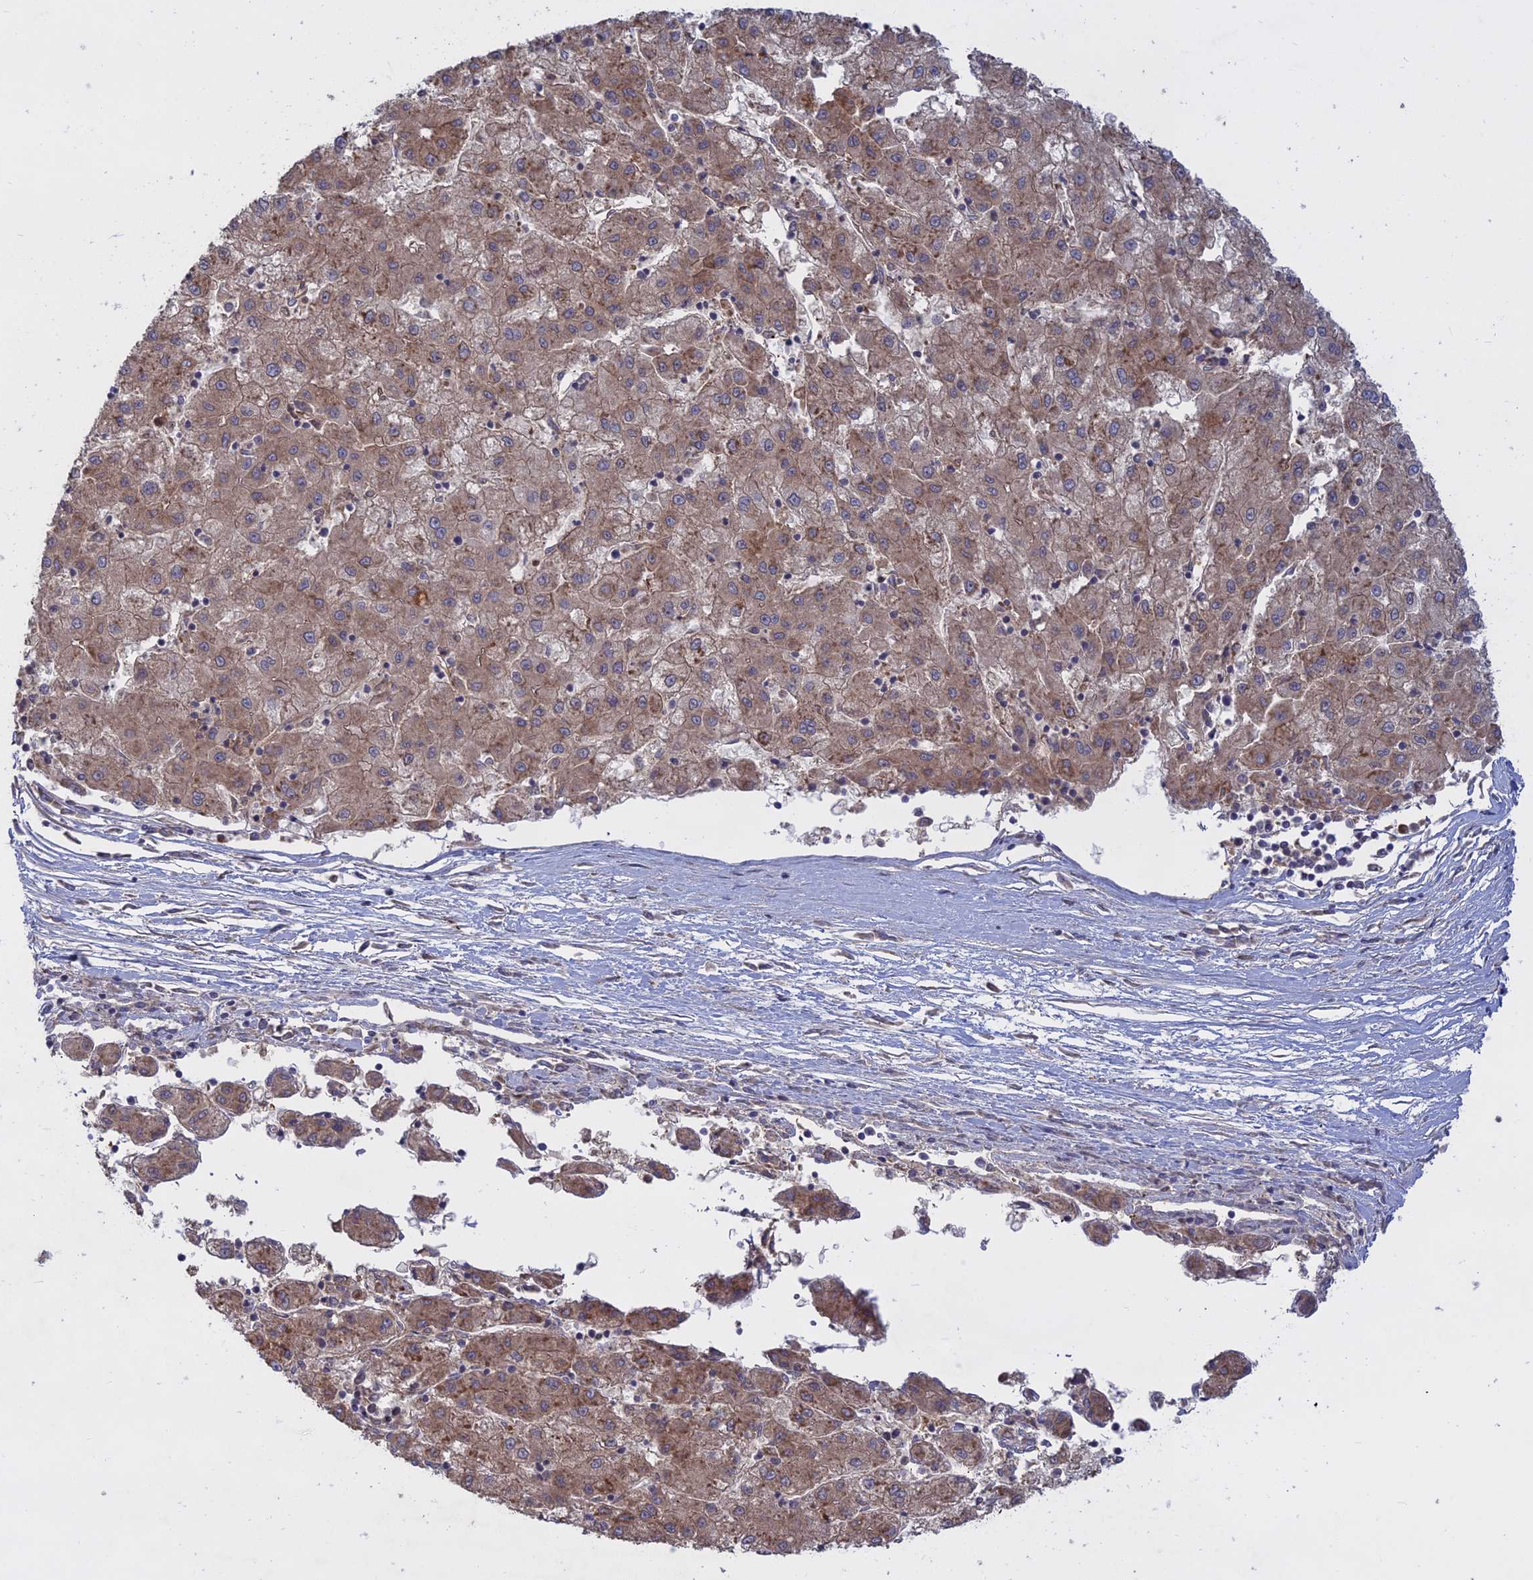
{"staining": {"intensity": "moderate", "quantity": ">75%", "location": "cytoplasmic/membranous"}, "tissue": "liver cancer", "cell_type": "Tumor cells", "image_type": "cancer", "snomed": [{"axis": "morphology", "description": "Carcinoma, Hepatocellular, NOS"}, {"axis": "topography", "description": "Liver"}], "caption": "Brown immunohistochemical staining in liver hepatocellular carcinoma displays moderate cytoplasmic/membranous positivity in approximately >75% of tumor cells. The staining is performed using DAB brown chromogen to label protein expression. The nuclei are counter-stained blue using hematoxylin.", "gene": "TMEM208", "patient": {"sex": "male", "age": 72}}